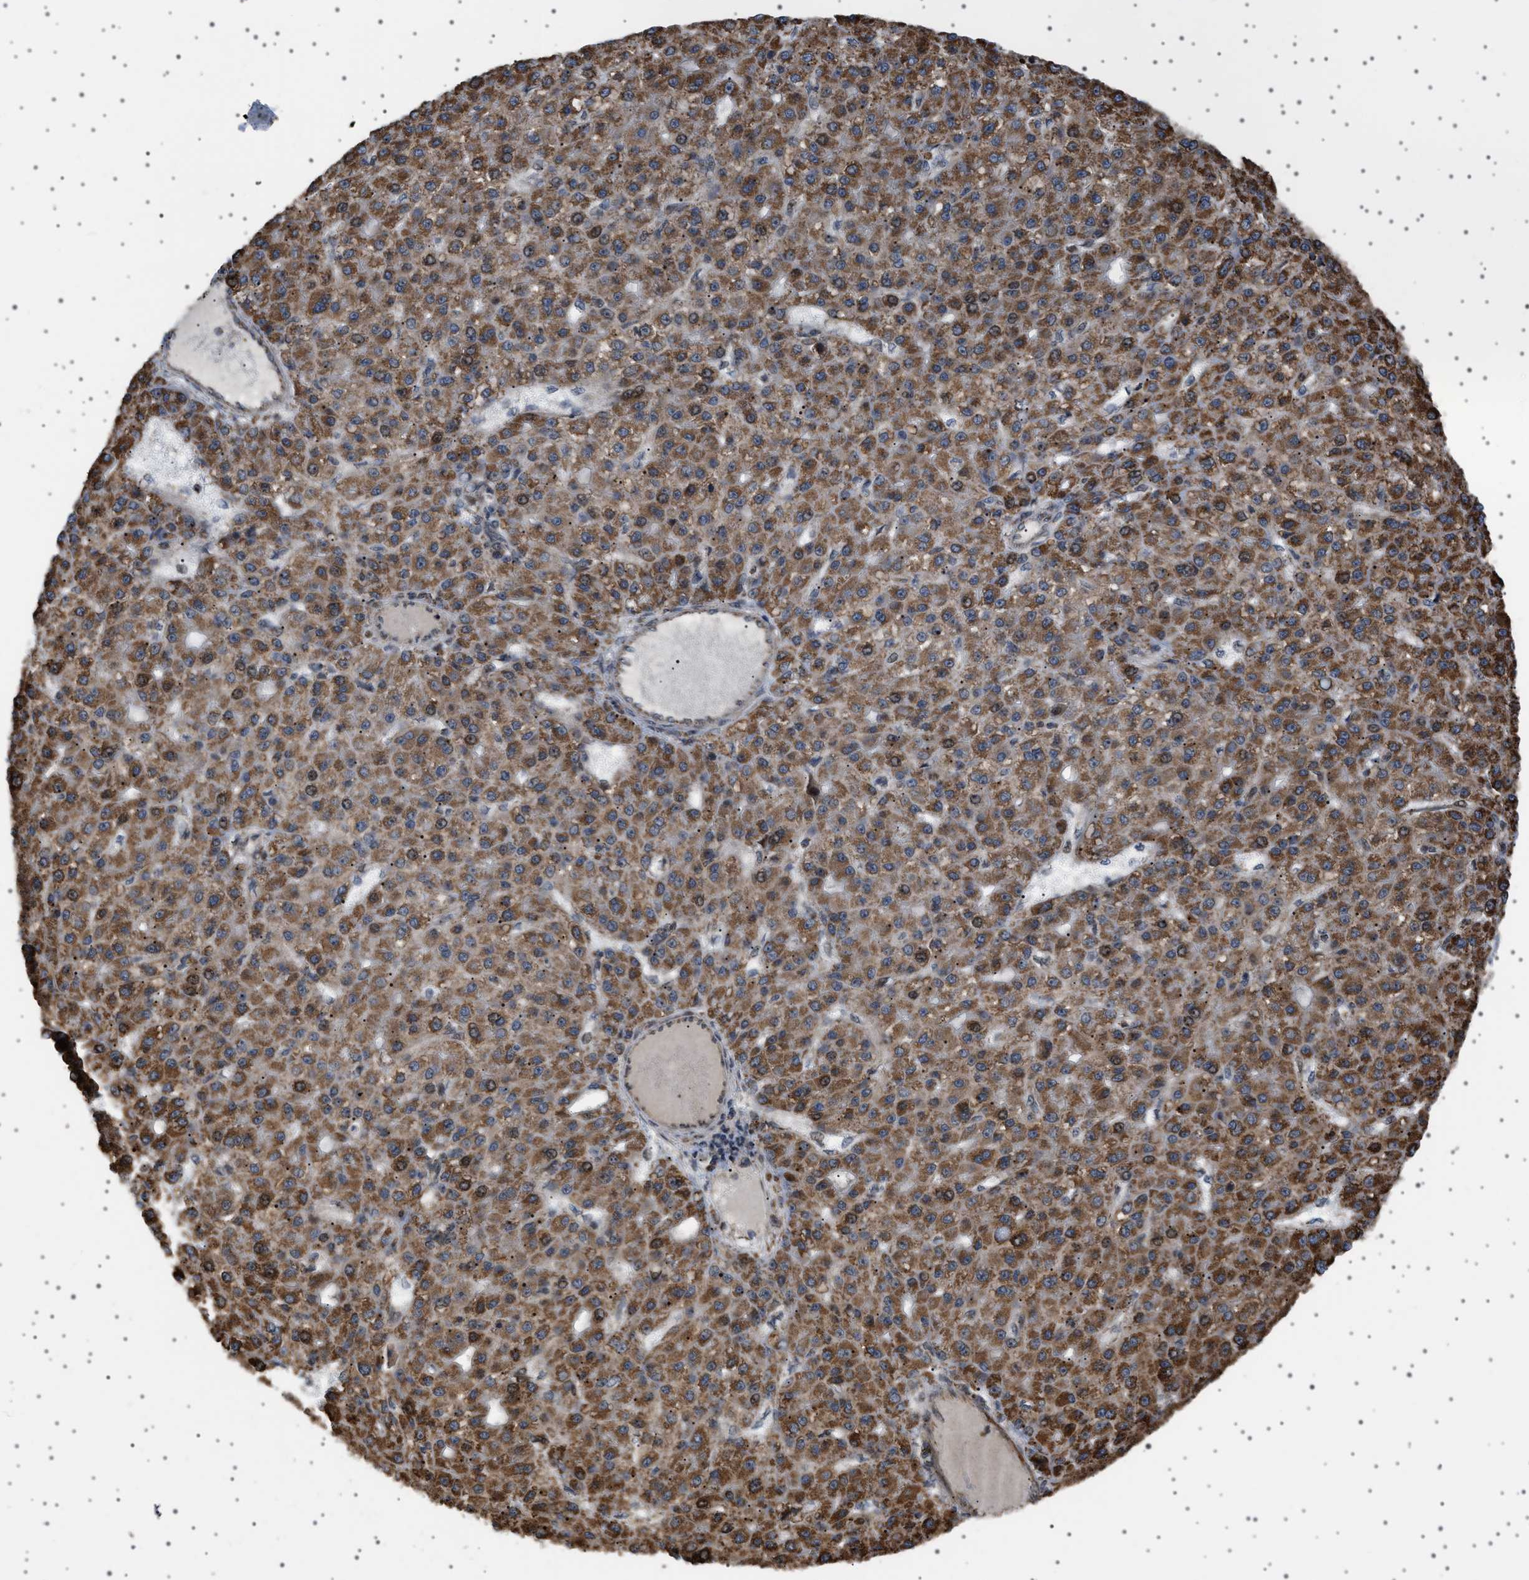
{"staining": {"intensity": "moderate", "quantity": ">75%", "location": "cytoplasmic/membranous"}, "tissue": "liver cancer", "cell_type": "Tumor cells", "image_type": "cancer", "snomed": [{"axis": "morphology", "description": "Carcinoma, Hepatocellular, NOS"}, {"axis": "topography", "description": "Liver"}], "caption": "The histopathology image reveals staining of liver cancer, revealing moderate cytoplasmic/membranous protein staining (brown color) within tumor cells. Using DAB (brown) and hematoxylin (blue) stains, captured at high magnification using brightfield microscopy.", "gene": "MELK", "patient": {"sex": "male", "age": 67}}